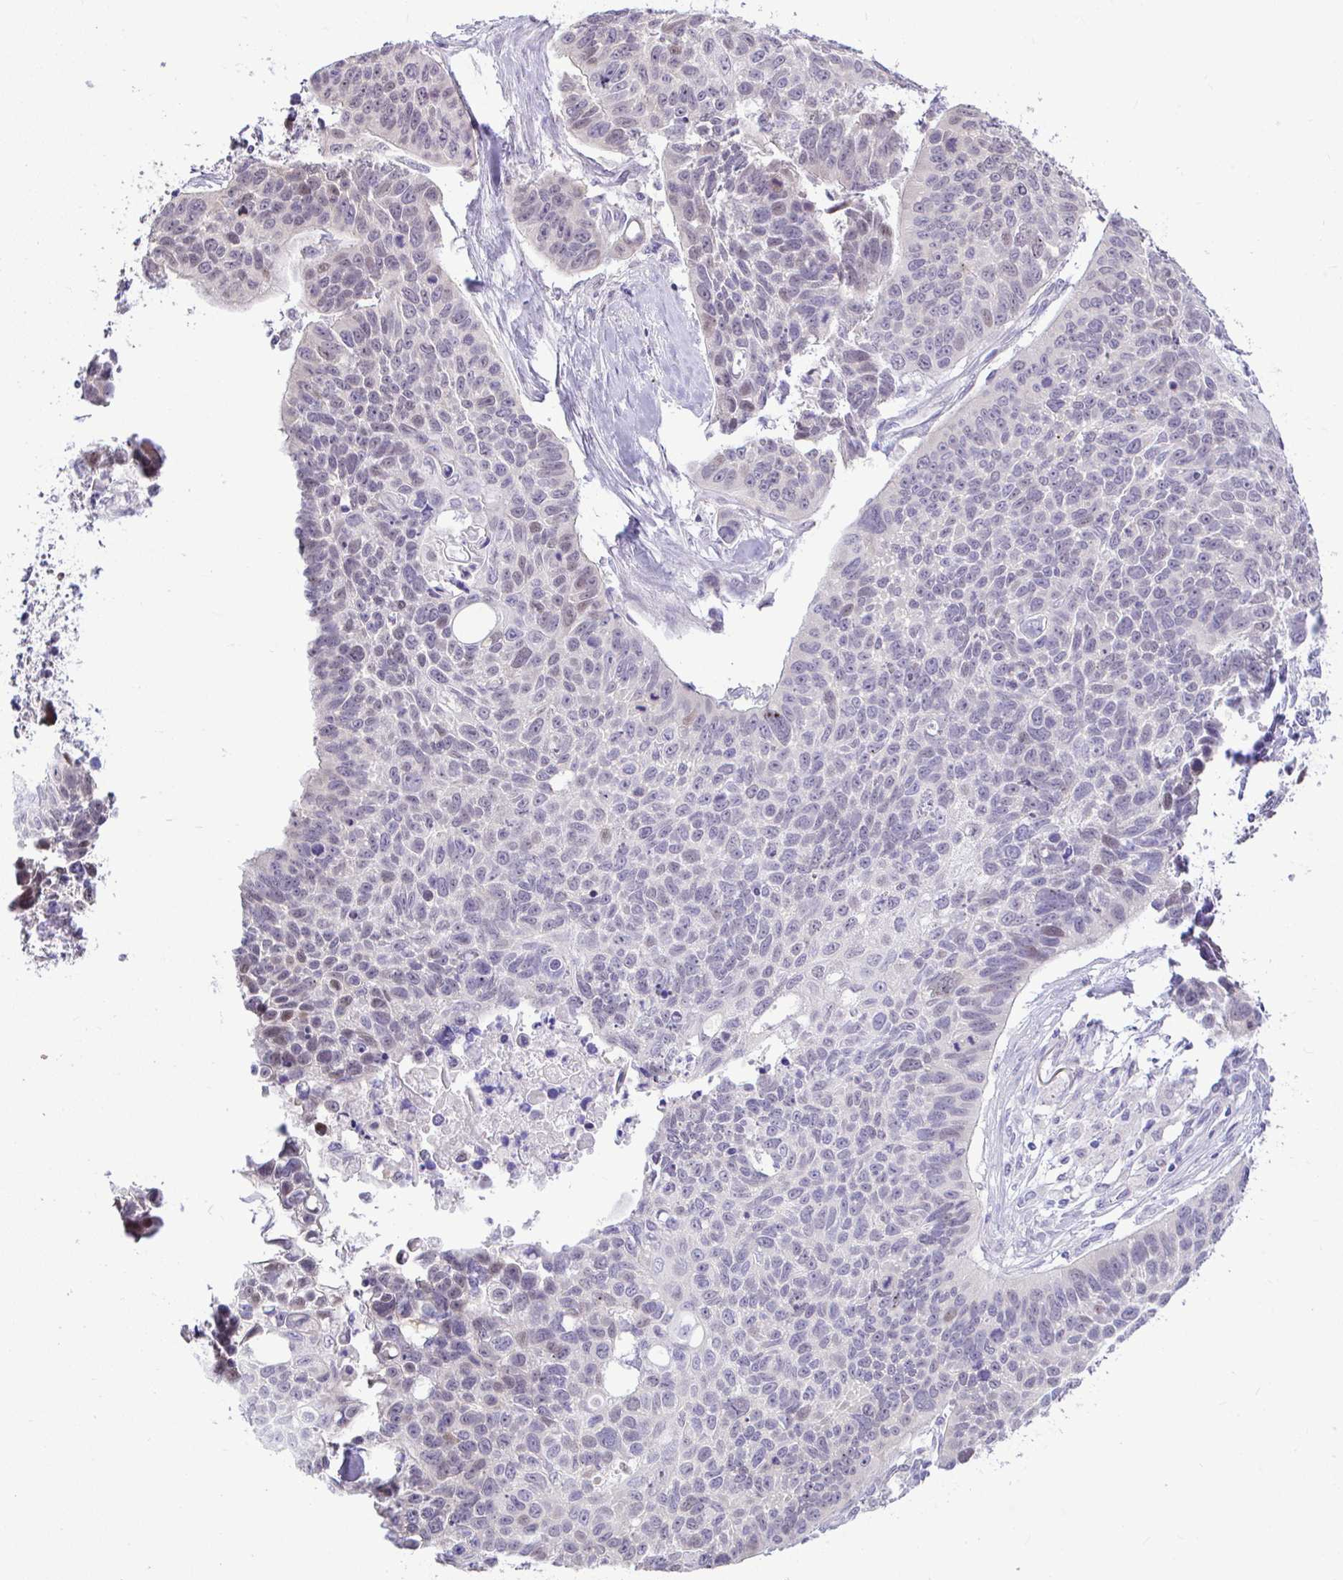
{"staining": {"intensity": "weak", "quantity": "<25%", "location": "nuclear"}, "tissue": "lung cancer", "cell_type": "Tumor cells", "image_type": "cancer", "snomed": [{"axis": "morphology", "description": "Squamous cell carcinoma, NOS"}, {"axis": "topography", "description": "Lung"}], "caption": "The immunohistochemistry (IHC) histopathology image has no significant expression in tumor cells of lung squamous cell carcinoma tissue. (DAB immunohistochemistry, high magnification).", "gene": "ZNF485", "patient": {"sex": "male", "age": 62}}